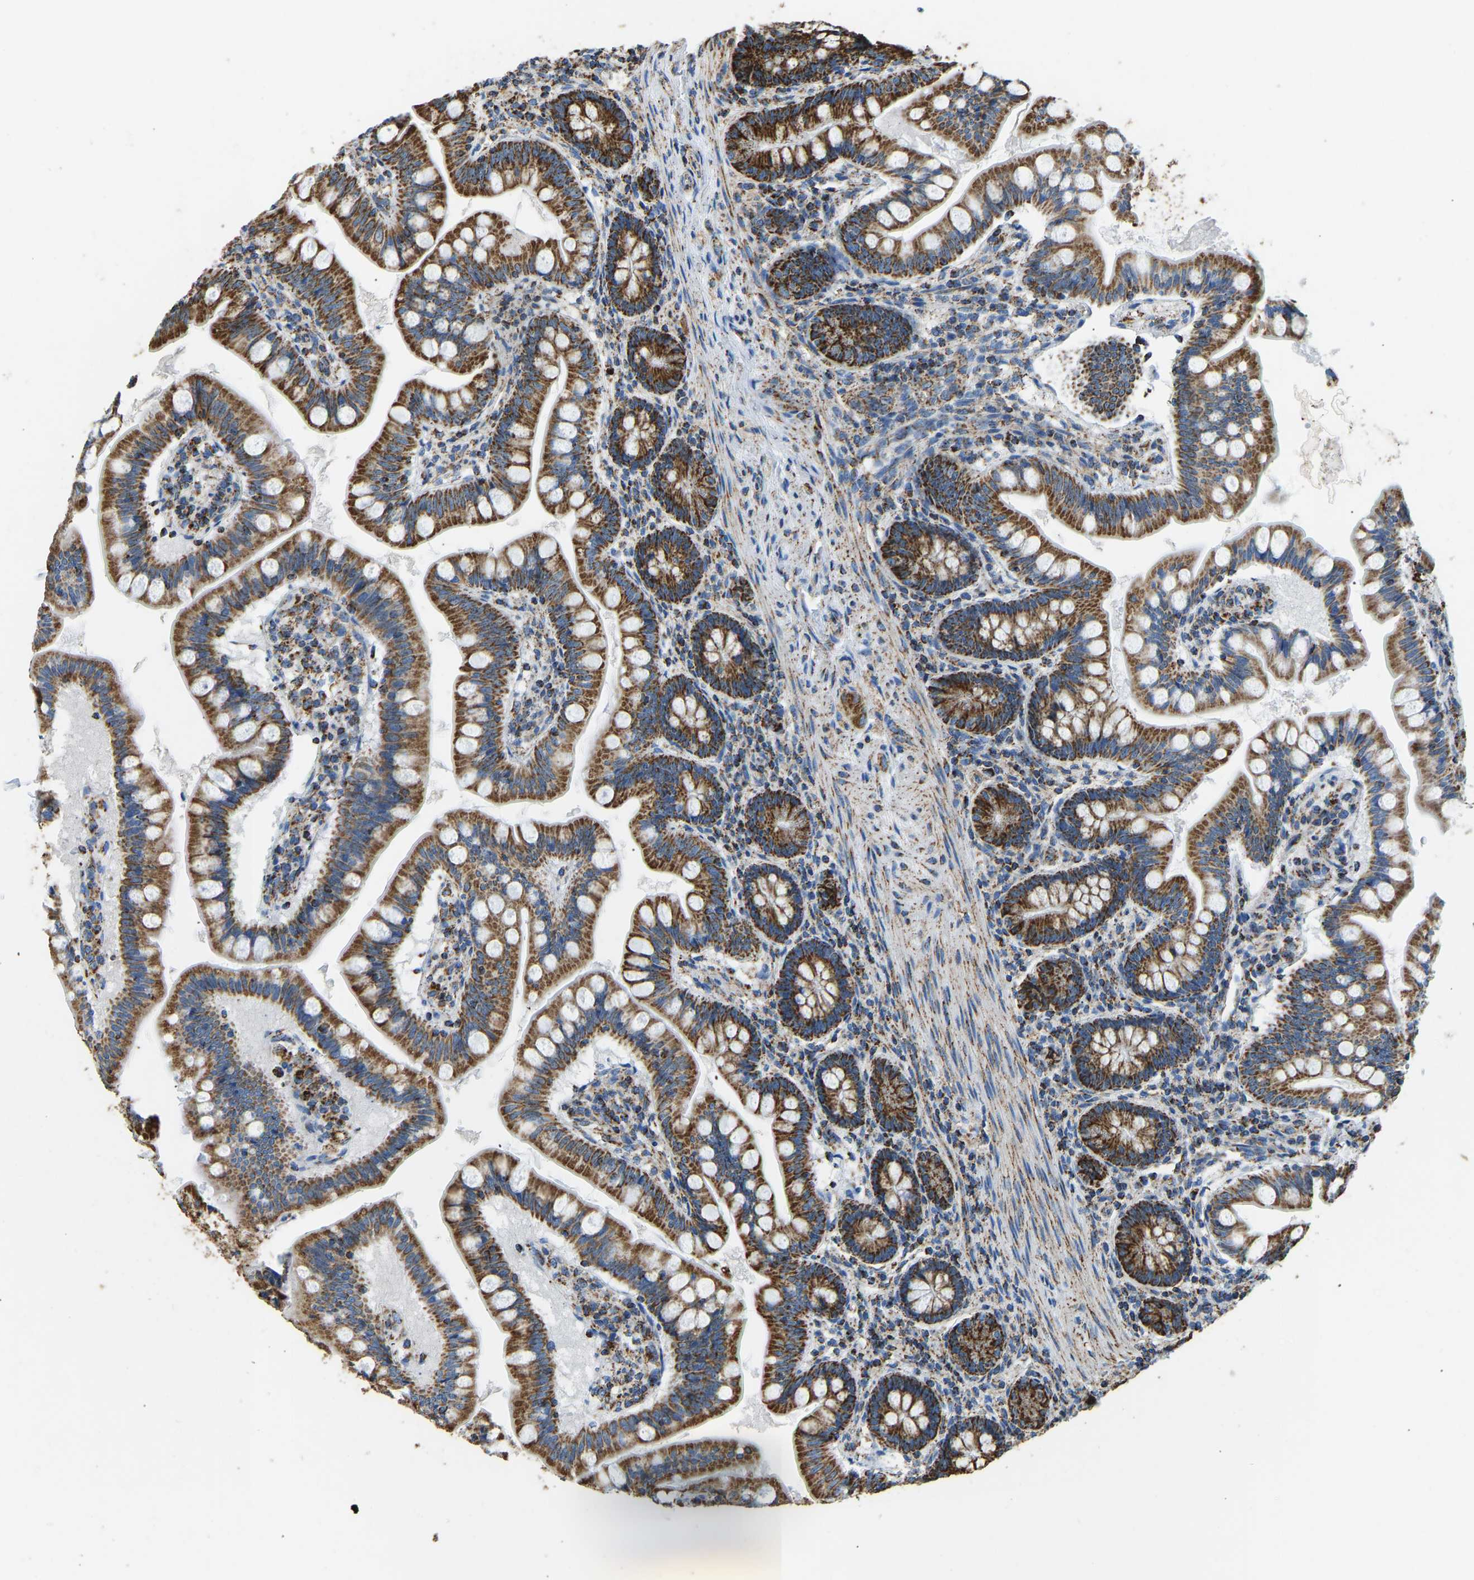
{"staining": {"intensity": "strong", "quantity": ">75%", "location": "cytoplasmic/membranous"}, "tissue": "small intestine", "cell_type": "Glandular cells", "image_type": "normal", "snomed": [{"axis": "morphology", "description": "Normal tissue, NOS"}, {"axis": "topography", "description": "Small intestine"}], "caption": "Protein staining by immunohistochemistry (IHC) shows strong cytoplasmic/membranous staining in approximately >75% of glandular cells in benign small intestine. Nuclei are stained in blue.", "gene": "IRX6", "patient": {"sex": "male", "age": 7}}